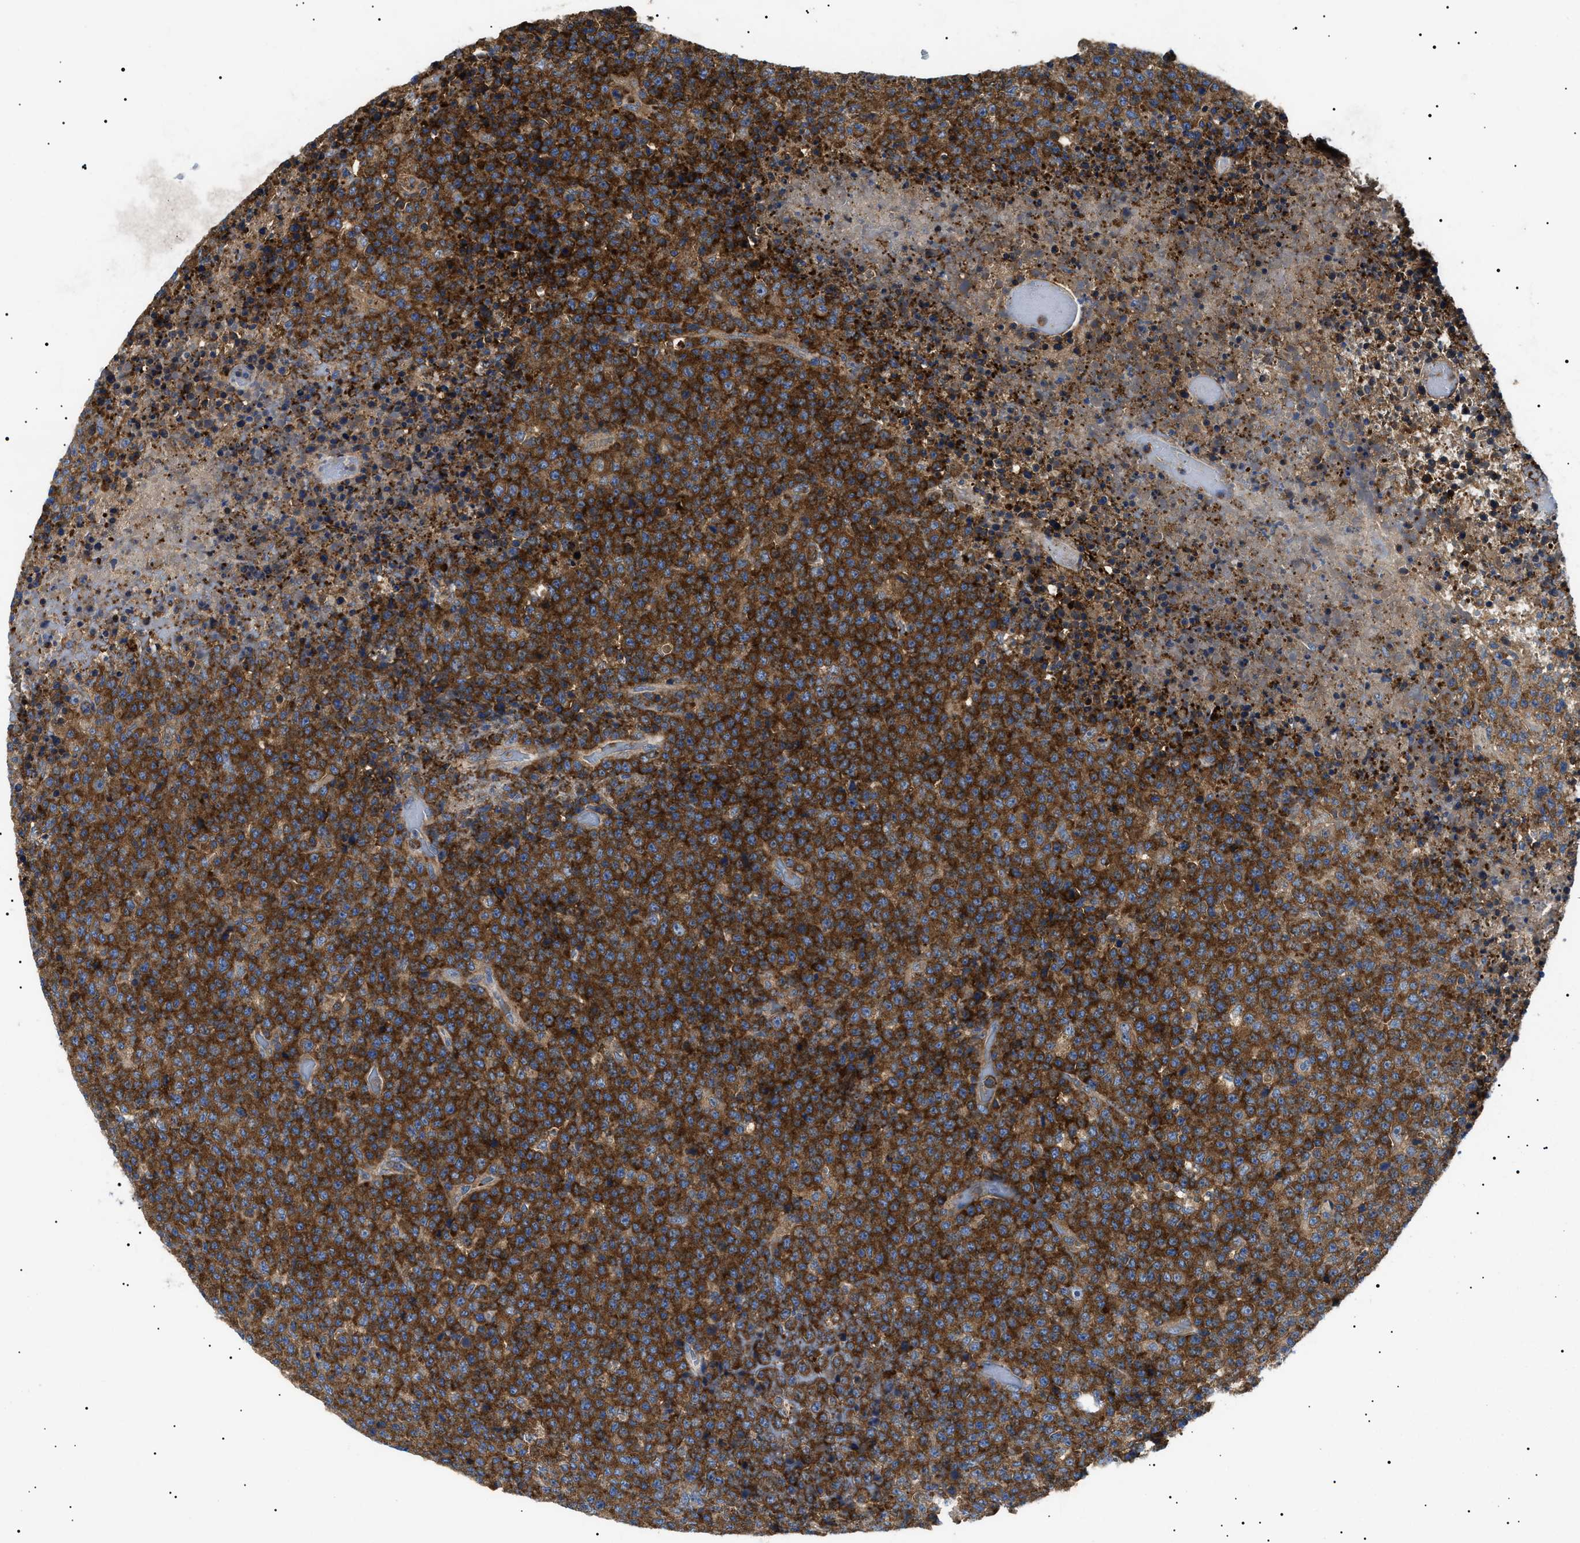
{"staining": {"intensity": "strong", "quantity": ">75%", "location": "cytoplasmic/membranous"}, "tissue": "lymphoma", "cell_type": "Tumor cells", "image_type": "cancer", "snomed": [{"axis": "morphology", "description": "Malignant lymphoma, non-Hodgkin's type, High grade"}, {"axis": "topography", "description": "Lymph node"}], "caption": "Immunohistochemistry of lymphoma reveals high levels of strong cytoplasmic/membranous positivity in about >75% of tumor cells.", "gene": "TPP2", "patient": {"sex": "male", "age": 13}}